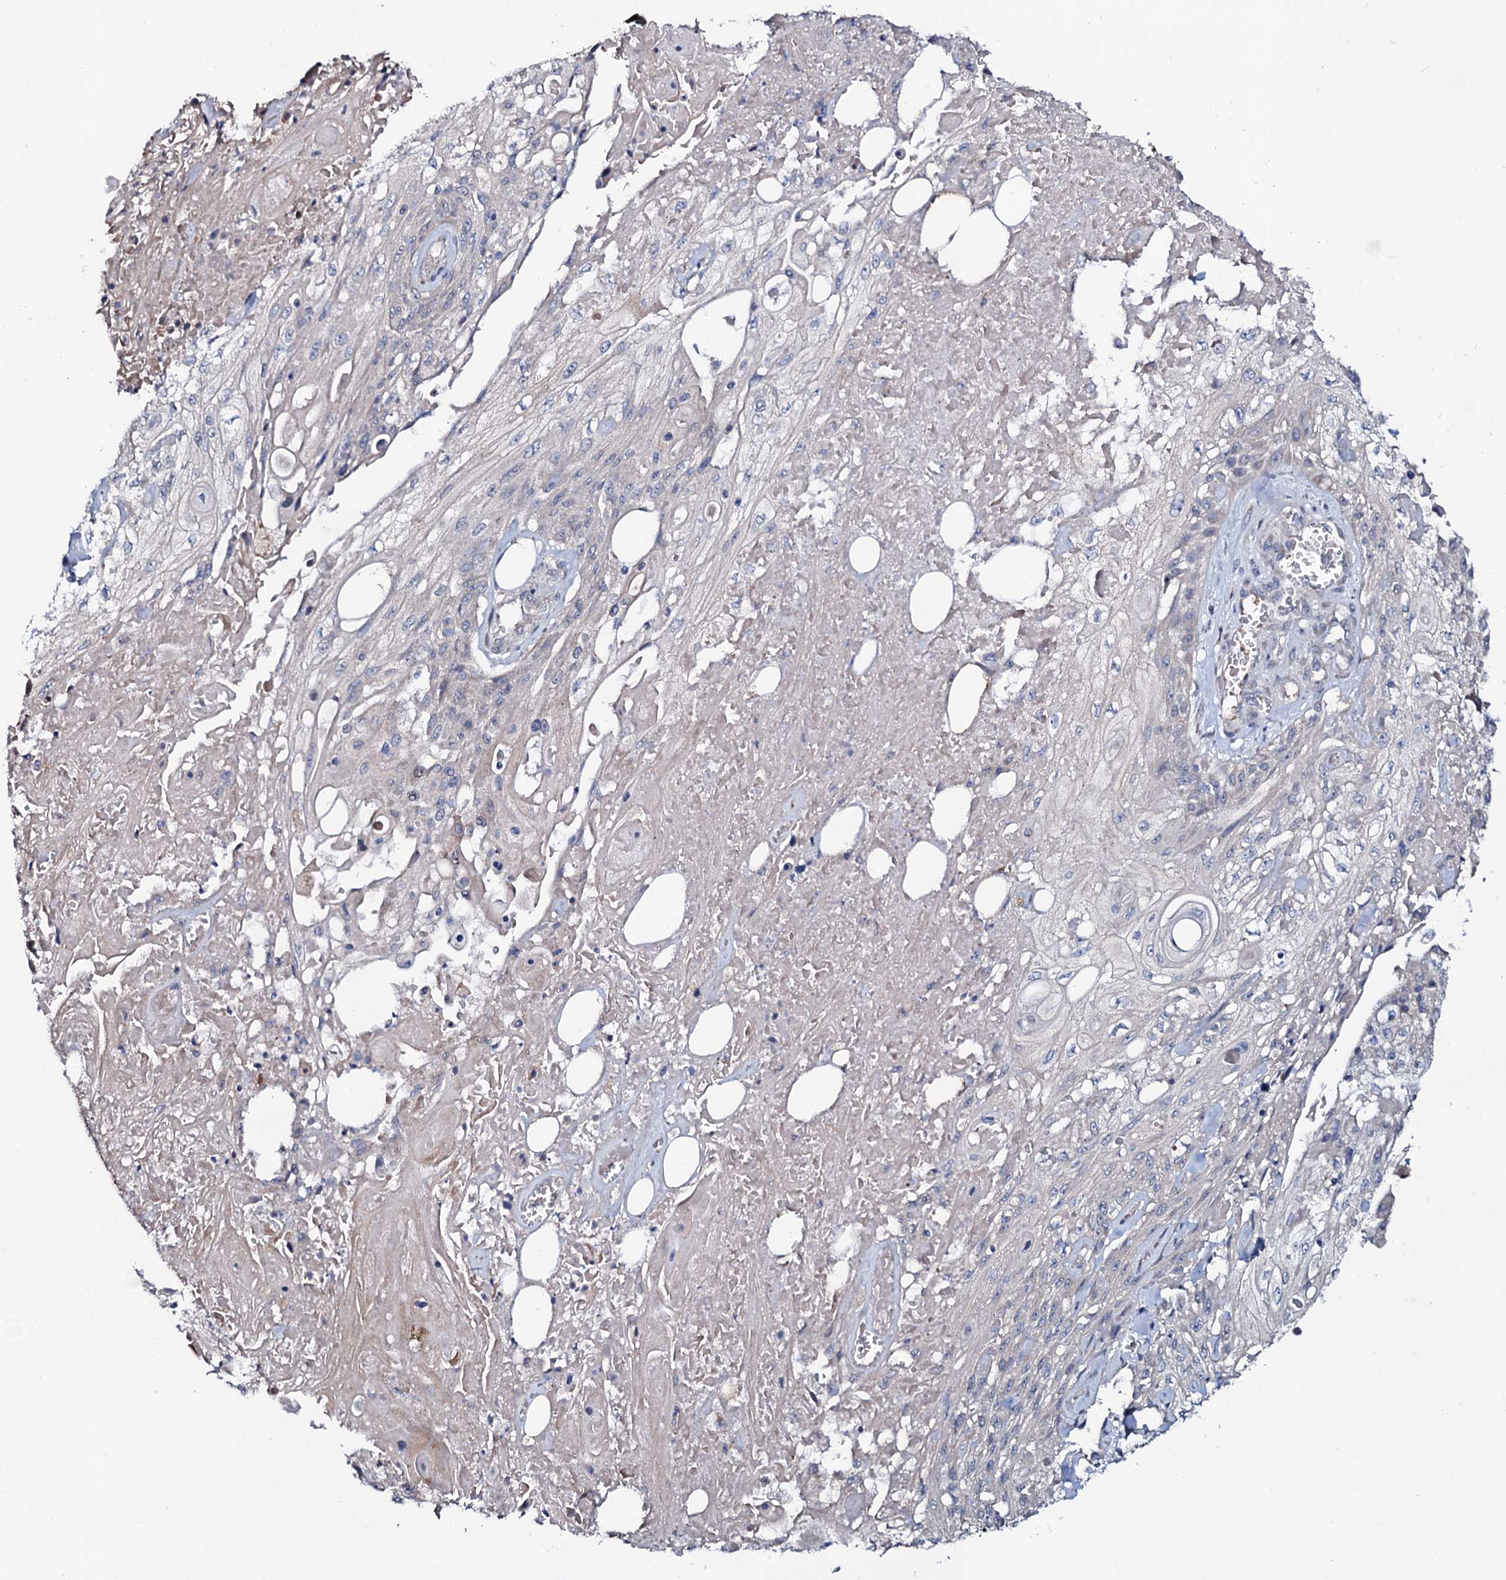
{"staining": {"intensity": "moderate", "quantity": "<25%", "location": "cytoplasmic/membranous"}, "tissue": "skin cancer", "cell_type": "Tumor cells", "image_type": "cancer", "snomed": [{"axis": "morphology", "description": "Squamous cell carcinoma, NOS"}, {"axis": "morphology", "description": "Squamous cell carcinoma, metastatic, NOS"}, {"axis": "topography", "description": "Skin"}, {"axis": "topography", "description": "Lymph node"}], "caption": "Immunohistochemical staining of skin metastatic squamous cell carcinoma displays moderate cytoplasmic/membranous protein staining in about <25% of tumor cells.", "gene": "PPP1R3D", "patient": {"sex": "male", "age": 75}}